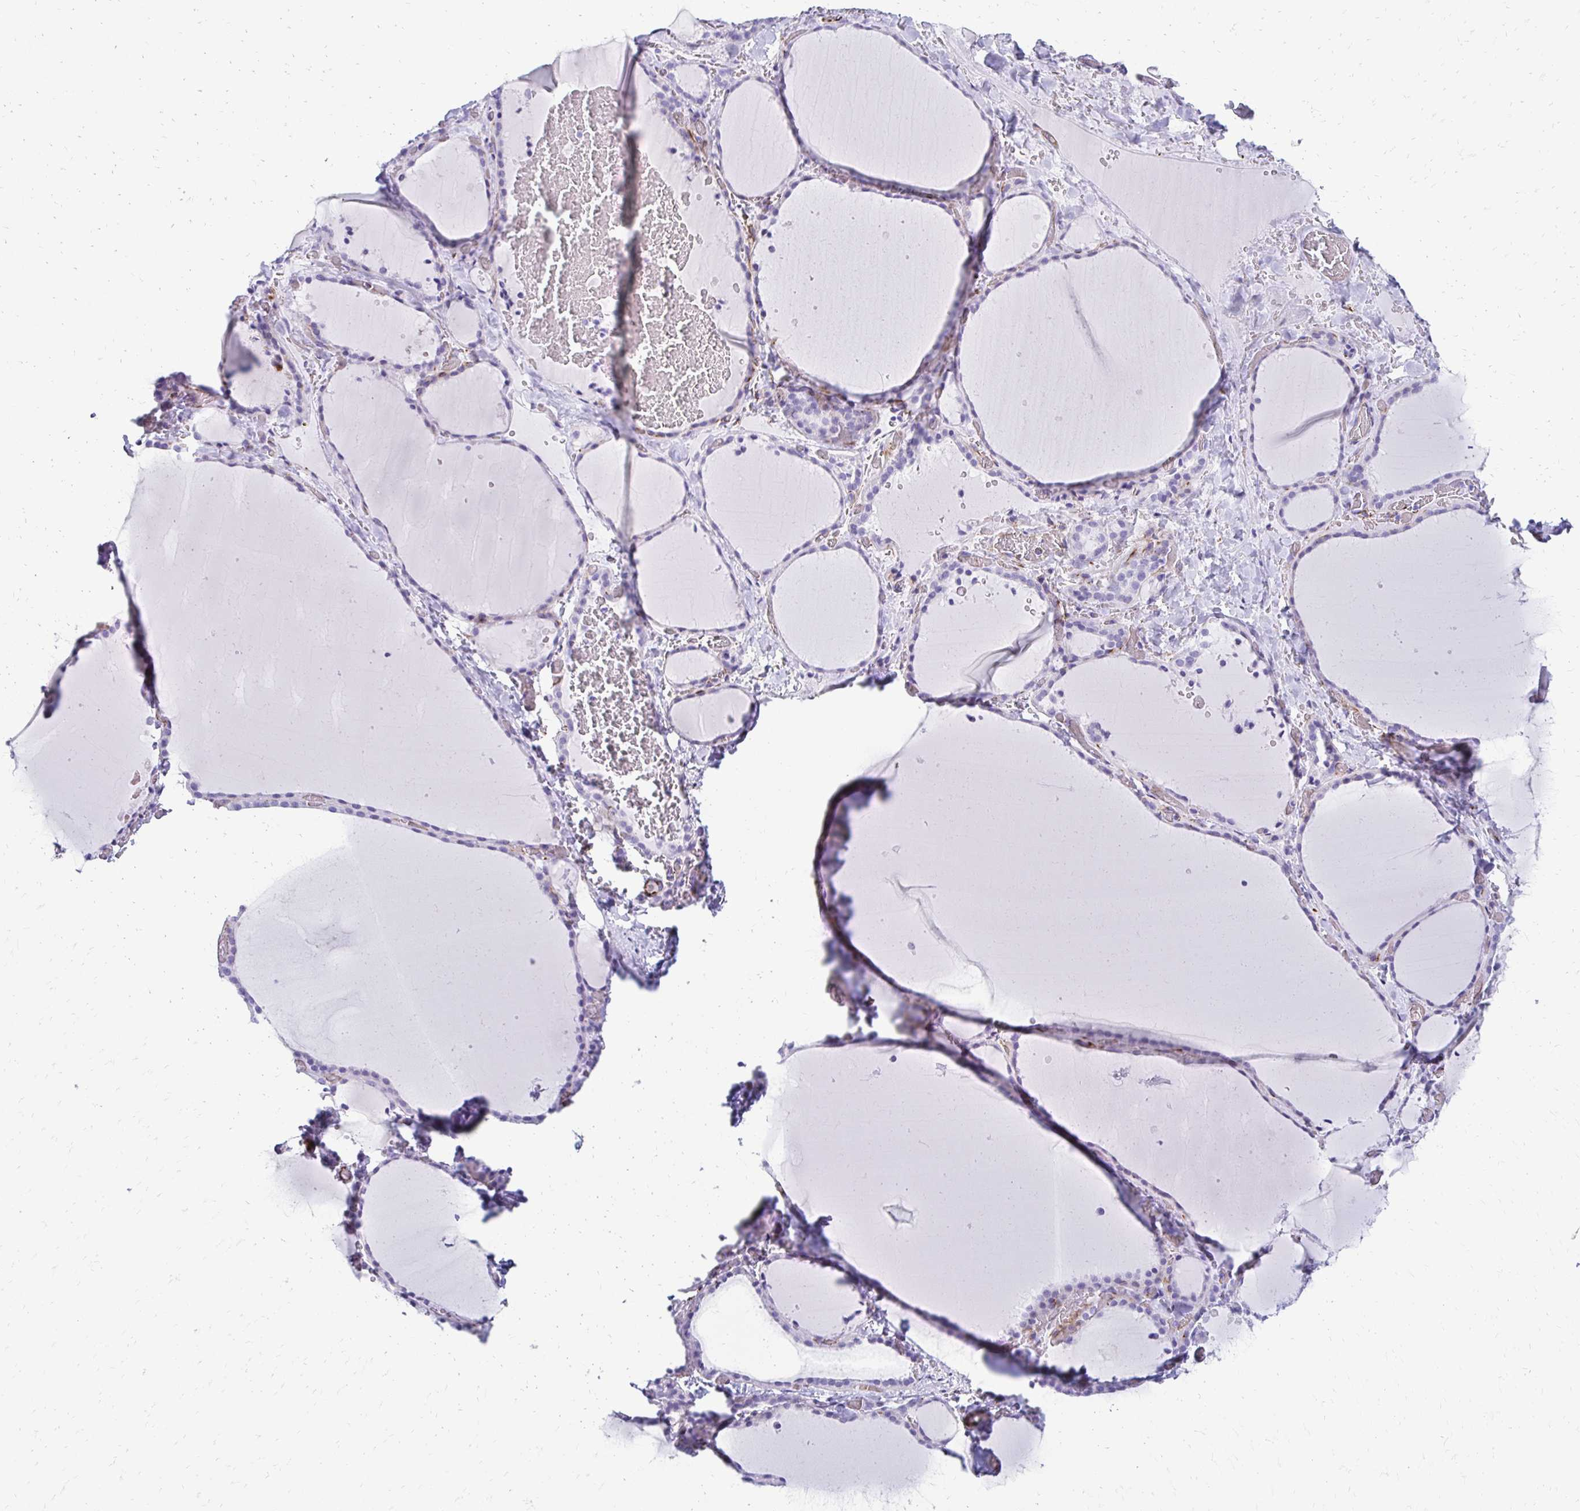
{"staining": {"intensity": "negative", "quantity": "none", "location": "none"}, "tissue": "thyroid gland", "cell_type": "Glandular cells", "image_type": "normal", "snomed": [{"axis": "morphology", "description": "Normal tissue, NOS"}, {"axis": "topography", "description": "Thyroid gland"}], "caption": "Immunohistochemistry (IHC) of normal human thyroid gland demonstrates no positivity in glandular cells.", "gene": "TMEM54", "patient": {"sex": "female", "age": 36}}